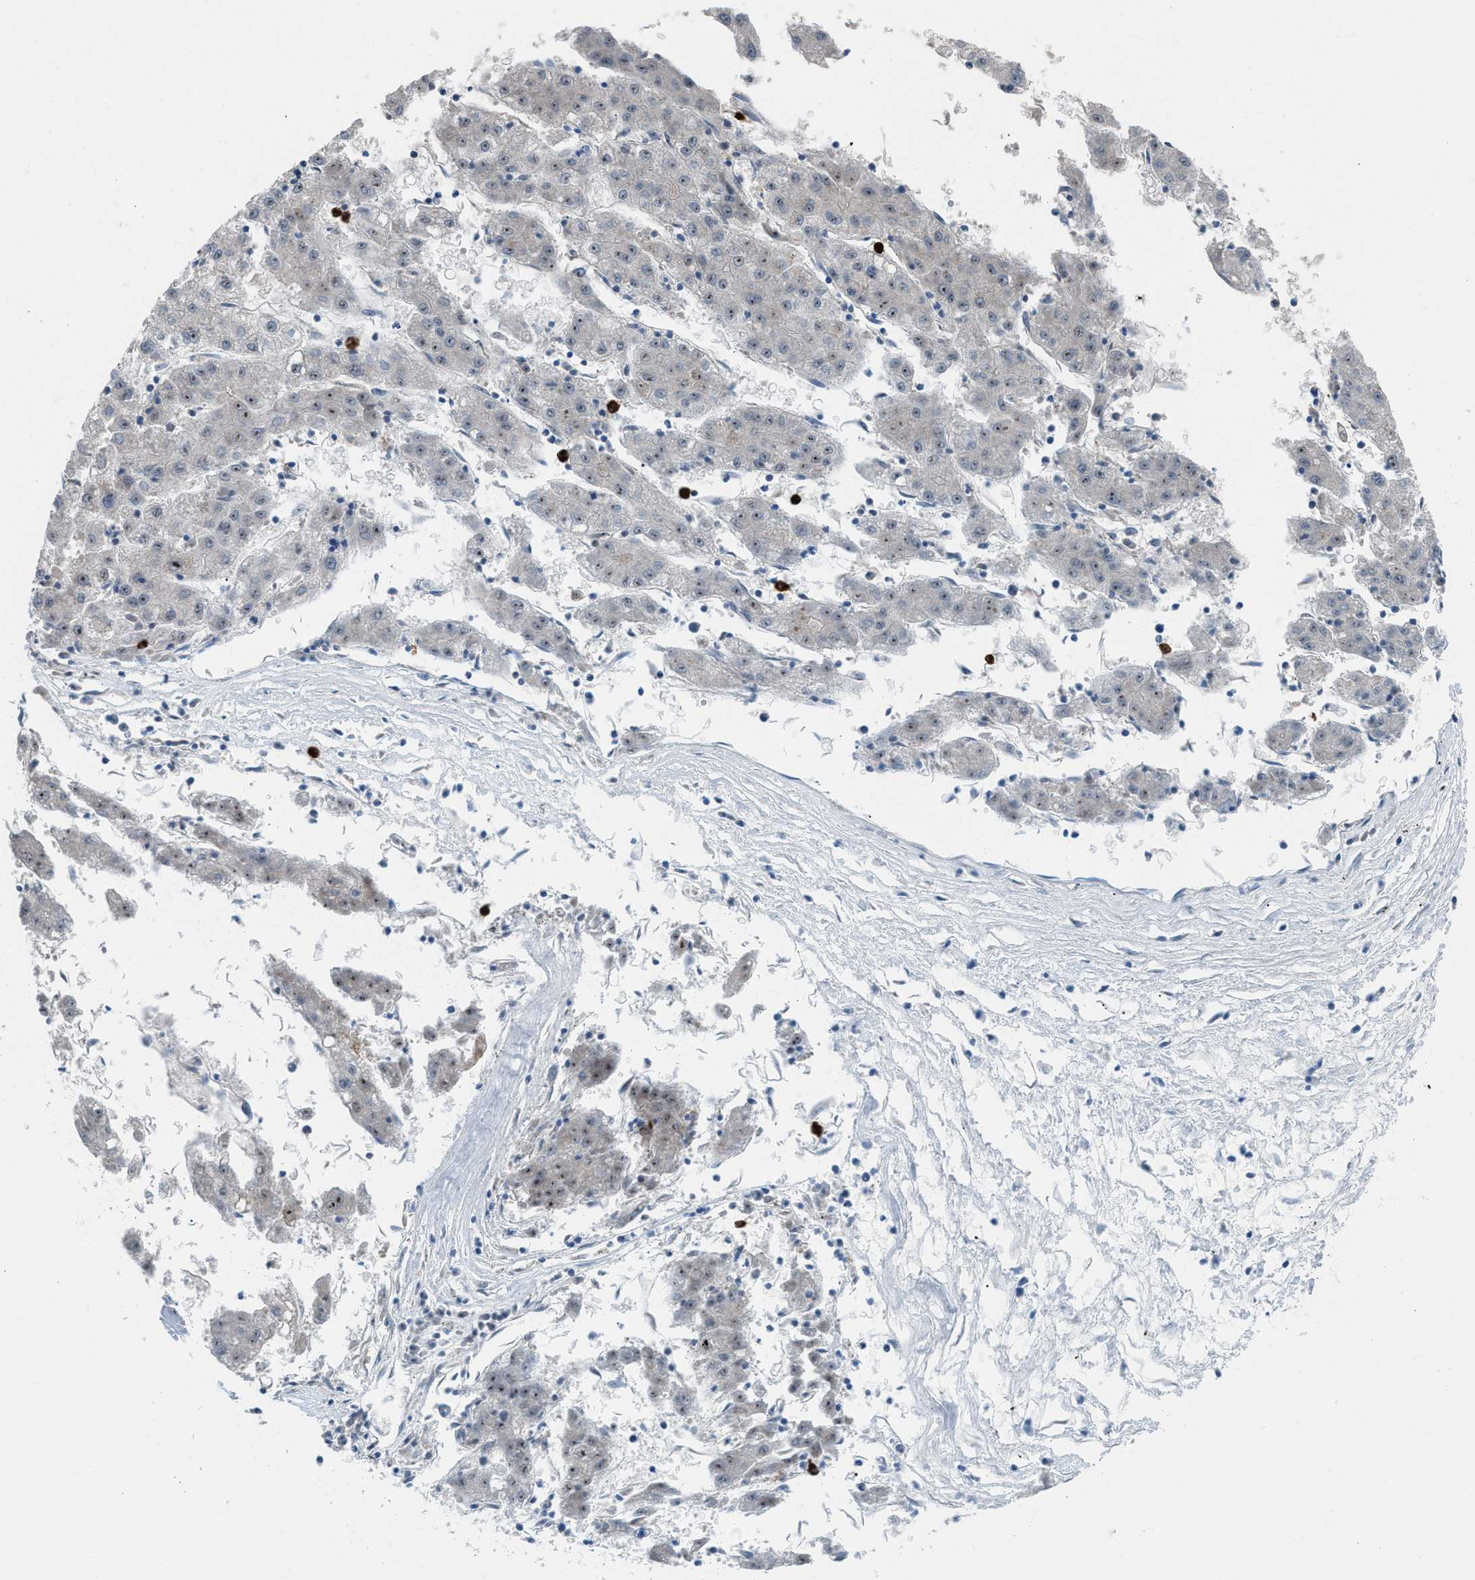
{"staining": {"intensity": "moderate", "quantity": "25%-75%", "location": "nuclear"}, "tissue": "liver cancer", "cell_type": "Tumor cells", "image_type": "cancer", "snomed": [{"axis": "morphology", "description": "Carcinoma, Hepatocellular, NOS"}, {"axis": "topography", "description": "Liver"}], "caption": "Moderate nuclear positivity for a protein is seen in about 25%-75% of tumor cells of hepatocellular carcinoma (liver) using immunohistochemistry (IHC).", "gene": "TPH1", "patient": {"sex": "male", "age": 72}}